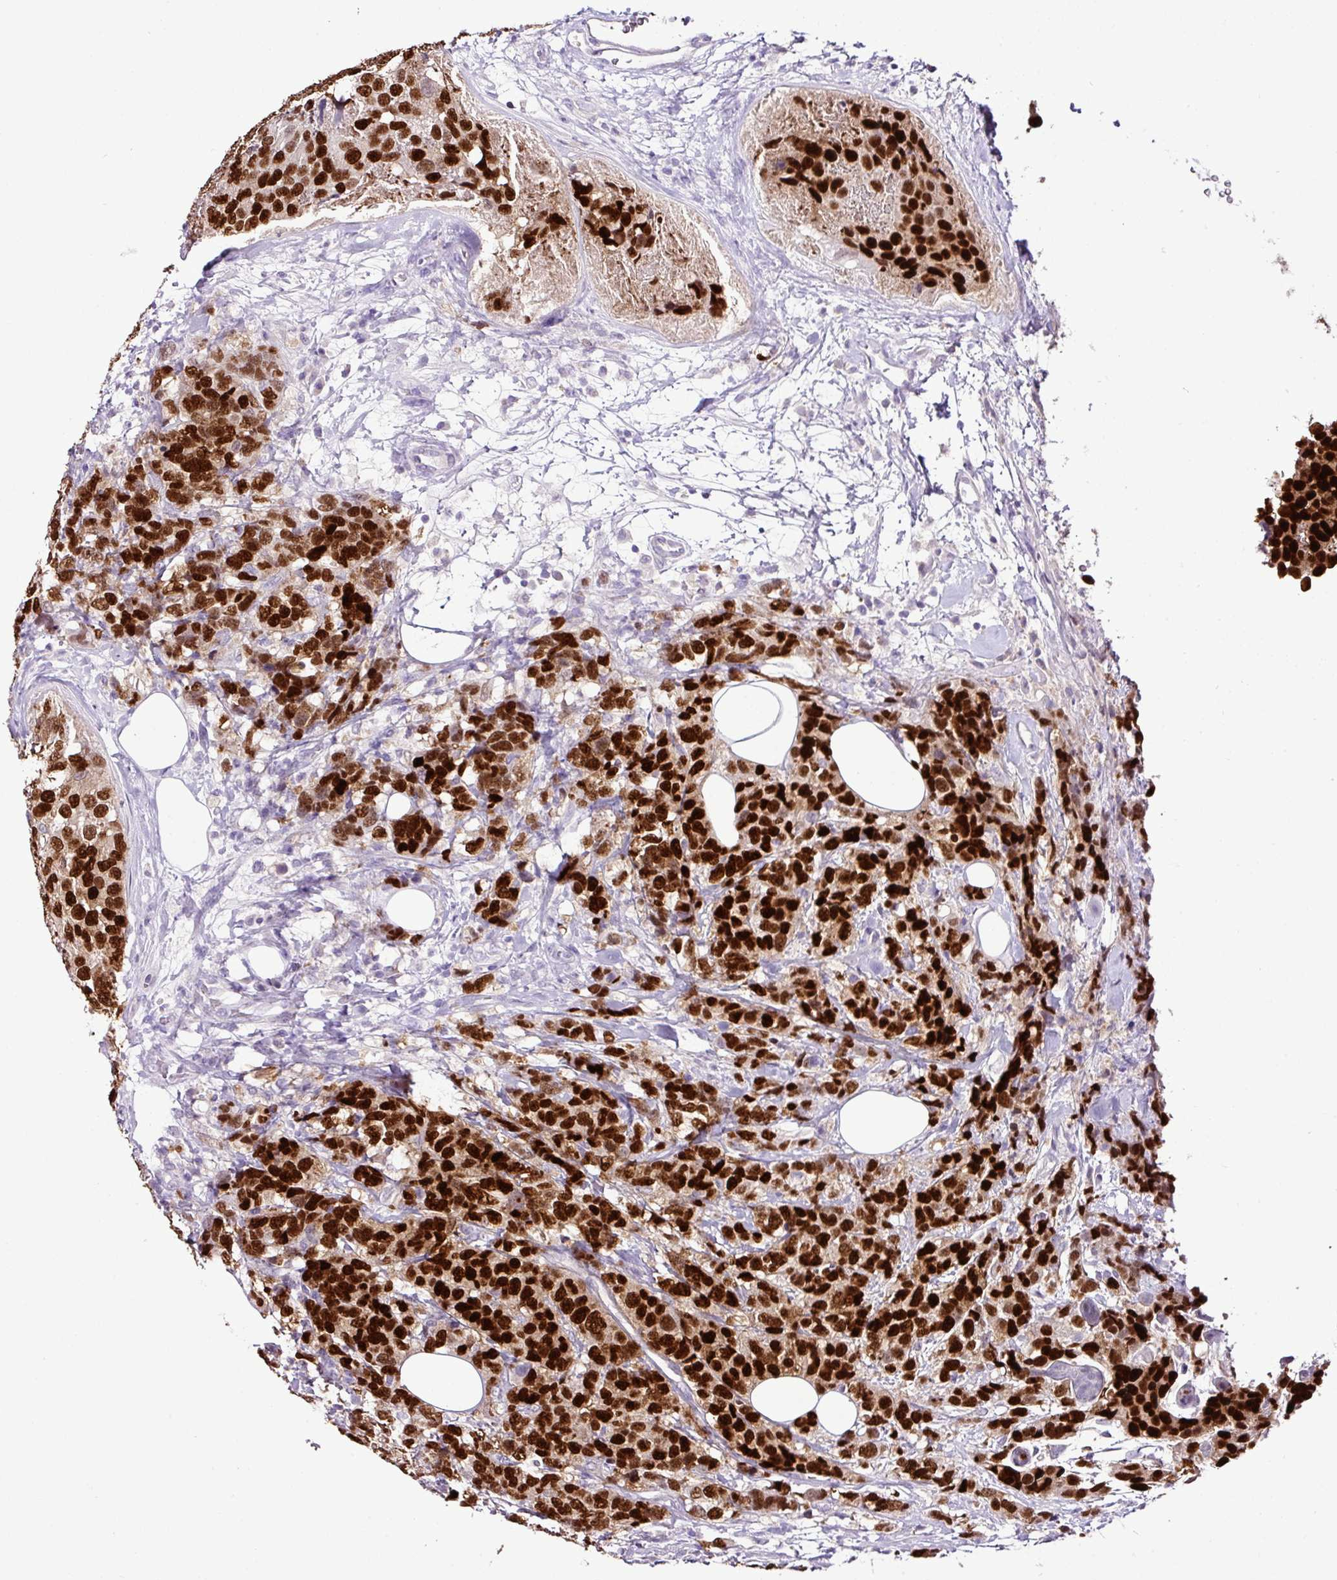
{"staining": {"intensity": "strong", "quantity": ">75%", "location": "nuclear"}, "tissue": "breast cancer", "cell_type": "Tumor cells", "image_type": "cancer", "snomed": [{"axis": "morphology", "description": "Lobular carcinoma"}, {"axis": "topography", "description": "Breast"}], "caption": "Protein staining exhibits strong nuclear positivity in about >75% of tumor cells in breast cancer (lobular carcinoma).", "gene": "ESR1", "patient": {"sex": "female", "age": 59}}